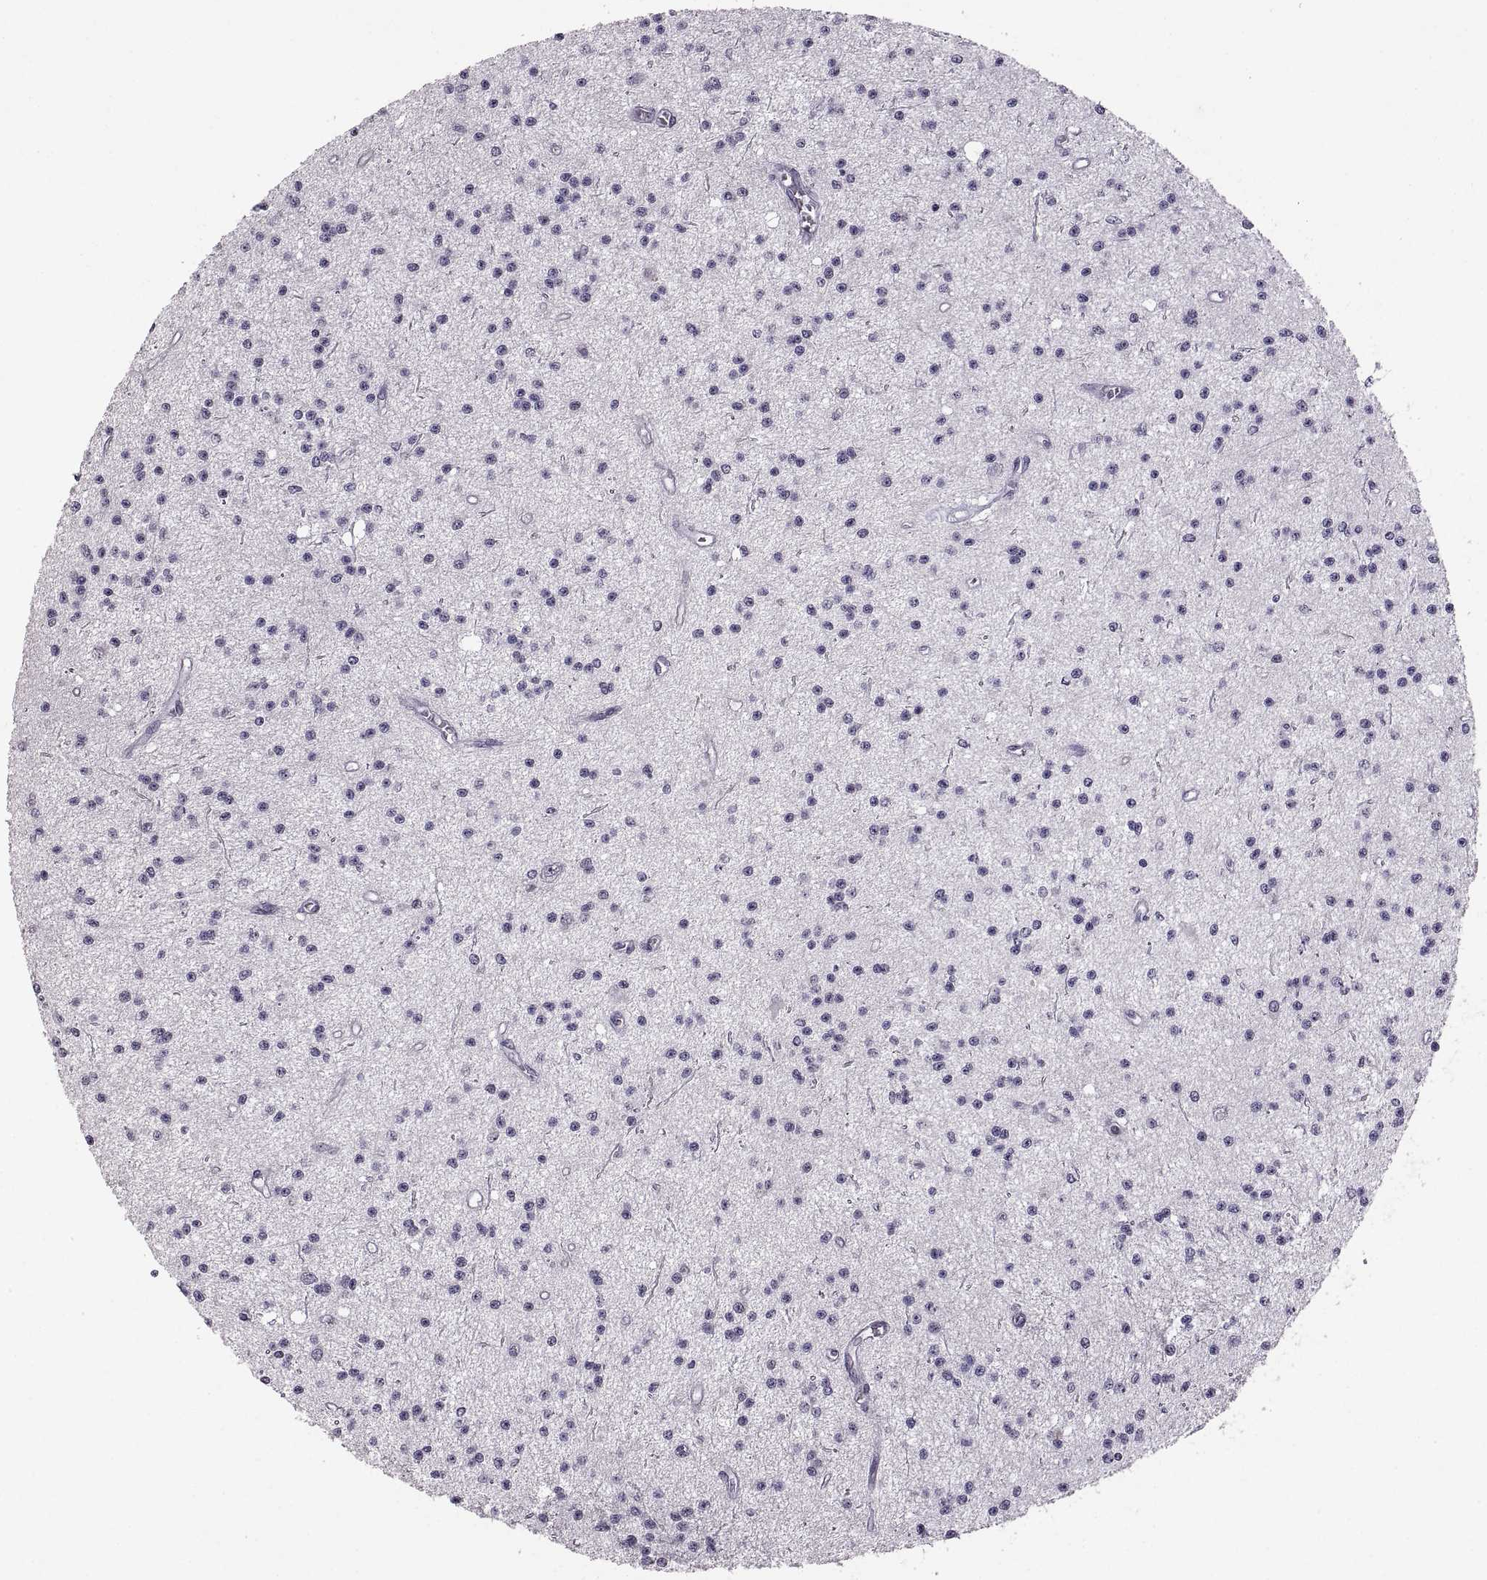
{"staining": {"intensity": "negative", "quantity": "none", "location": "none"}, "tissue": "glioma", "cell_type": "Tumor cells", "image_type": "cancer", "snomed": [{"axis": "morphology", "description": "Glioma, malignant, Low grade"}, {"axis": "topography", "description": "Brain"}], "caption": "This micrograph is of glioma stained with IHC to label a protein in brown with the nuclei are counter-stained blue. There is no expression in tumor cells.", "gene": "NEK2", "patient": {"sex": "male", "age": 27}}